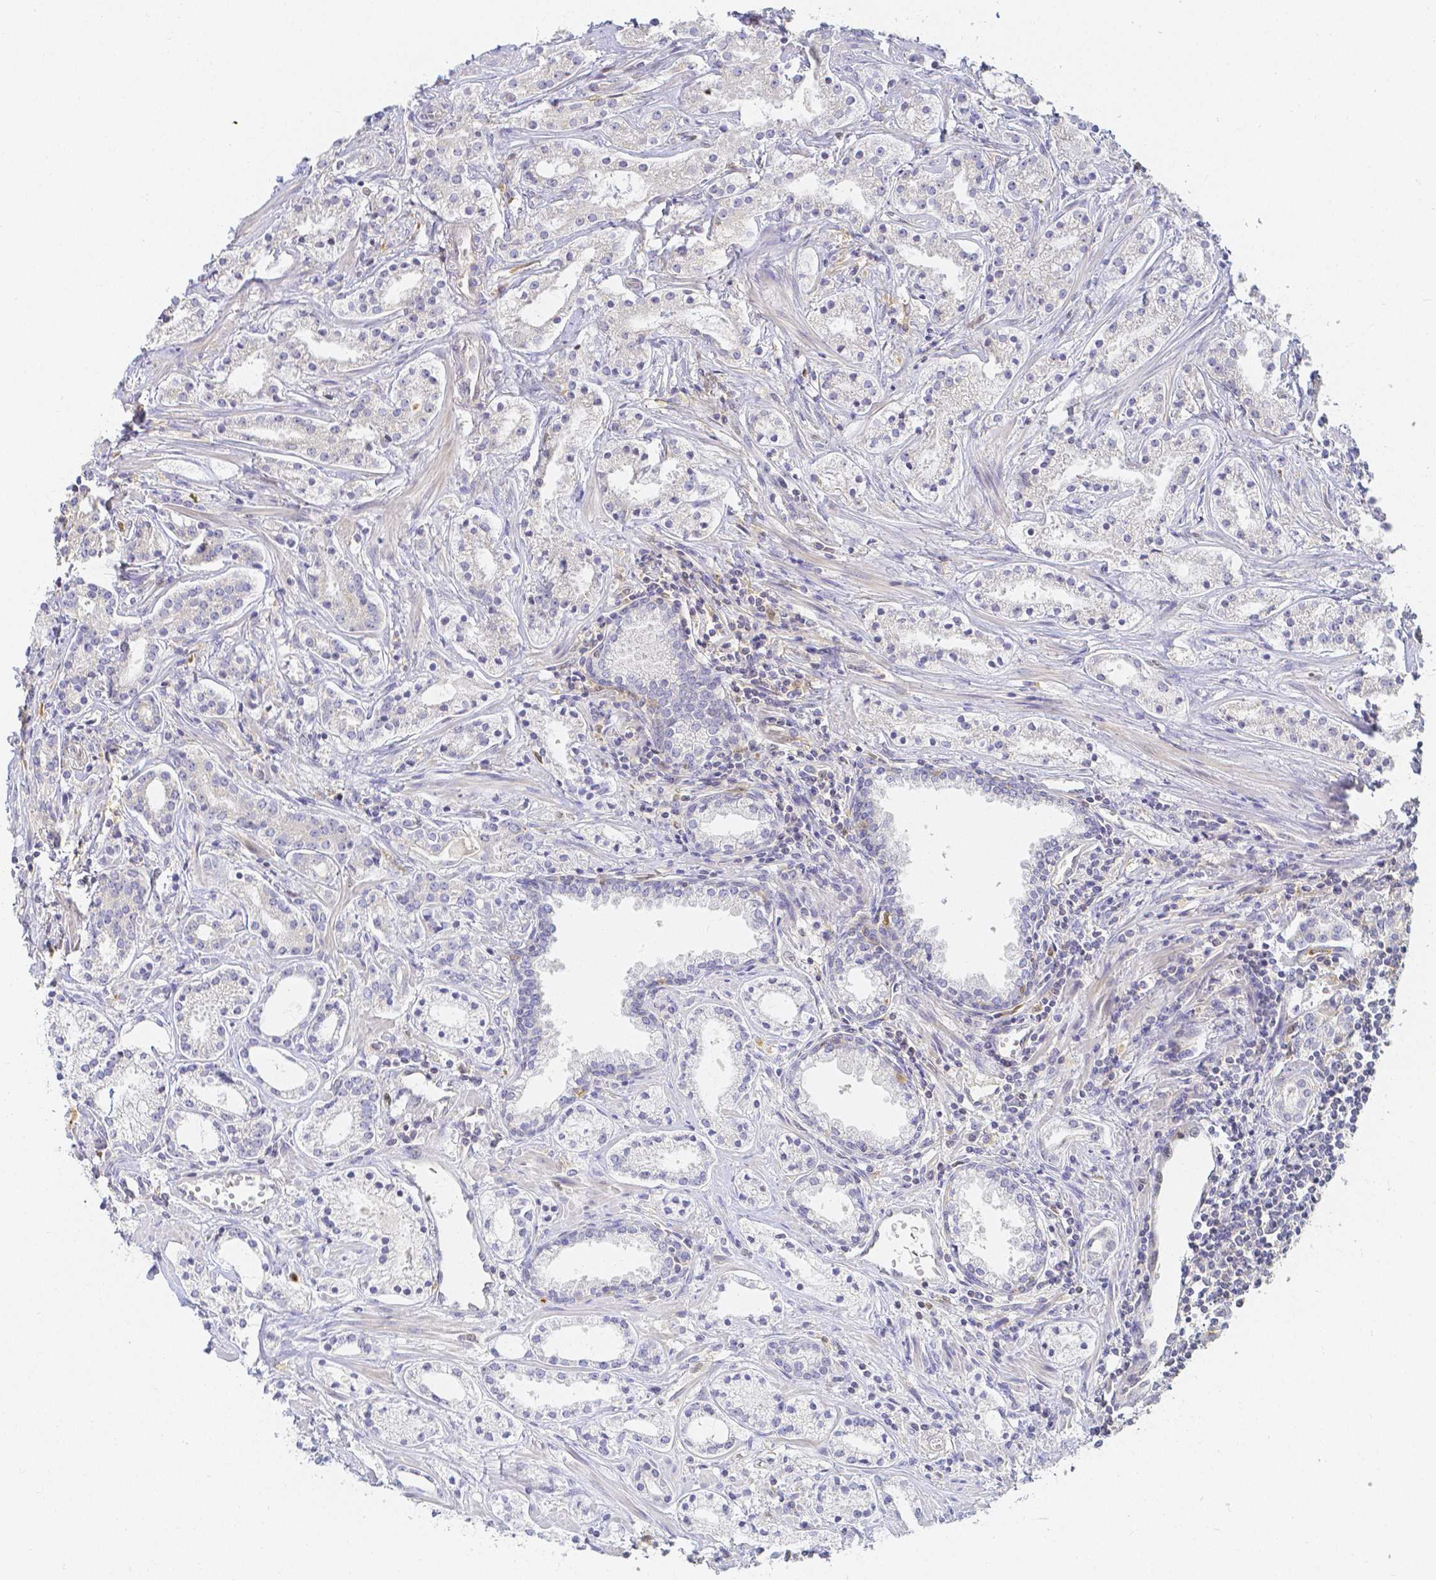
{"staining": {"intensity": "negative", "quantity": "none", "location": "none"}, "tissue": "prostate cancer", "cell_type": "Tumor cells", "image_type": "cancer", "snomed": [{"axis": "morphology", "description": "Adenocarcinoma, Medium grade"}, {"axis": "topography", "description": "Prostate"}], "caption": "Immunohistochemistry photomicrograph of human prostate cancer (adenocarcinoma (medium-grade)) stained for a protein (brown), which reveals no positivity in tumor cells. Brightfield microscopy of immunohistochemistry (IHC) stained with DAB (brown) and hematoxylin (blue), captured at high magnification.", "gene": "KCNH1", "patient": {"sex": "male", "age": 57}}